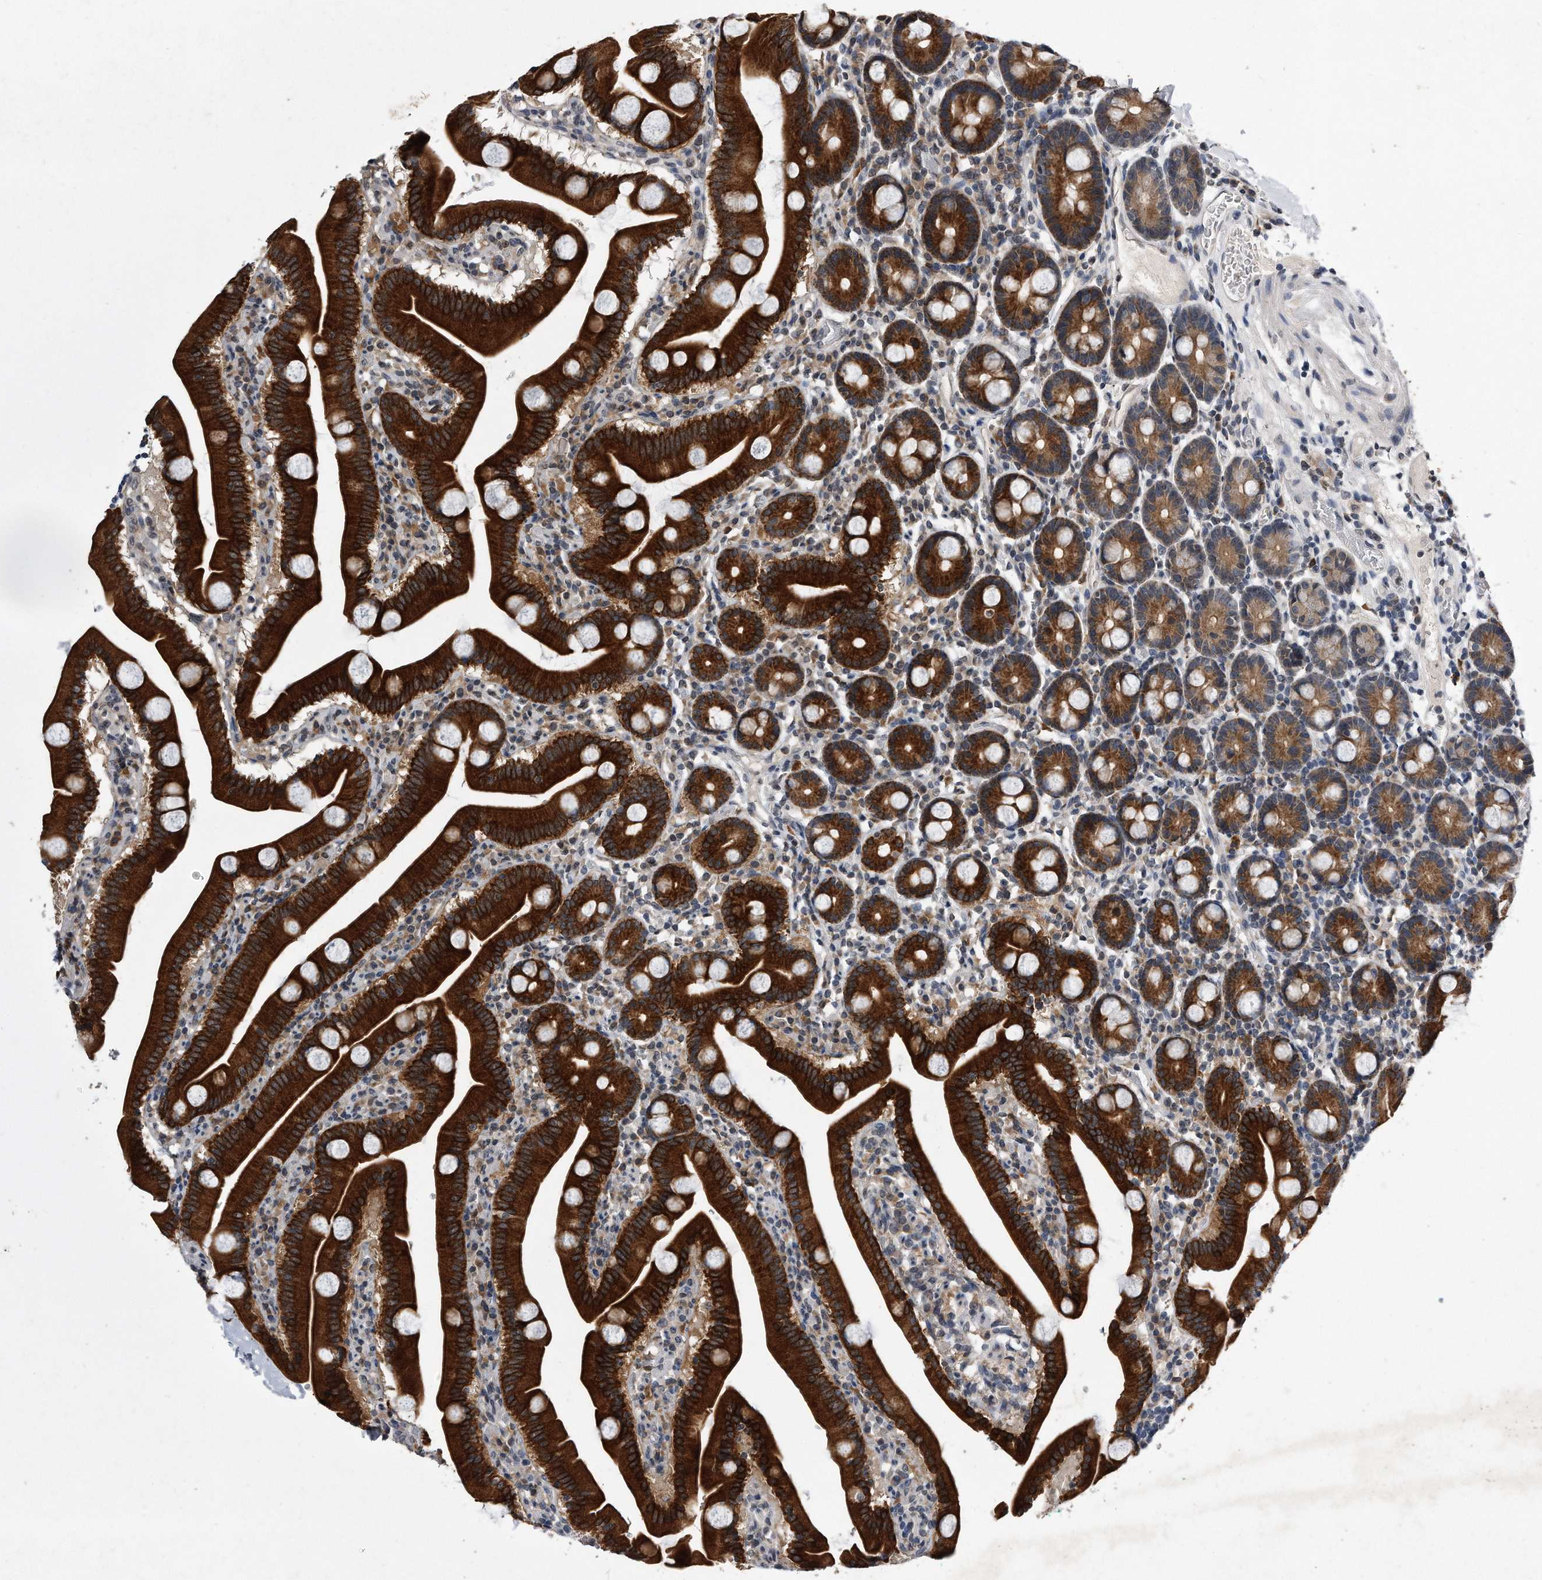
{"staining": {"intensity": "strong", "quantity": ">75%", "location": "cytoplasmic/membranous"}, "tissue": "duodenum", "cell_type": "Glandular cells", "image_type": "normal", "snomed": [{"axis": "morphology", "description": "Normal tissue, NOS"}, {"axis": "topography", "description": "Duodenum"}], "caption": "A histopathology image of human duodenum stained for a protein exhibits strong cytoplasmic/membranous brown staining in glandular cells.", "gene": "DAB1", "patient": {"sex": "male", "age": 55}}